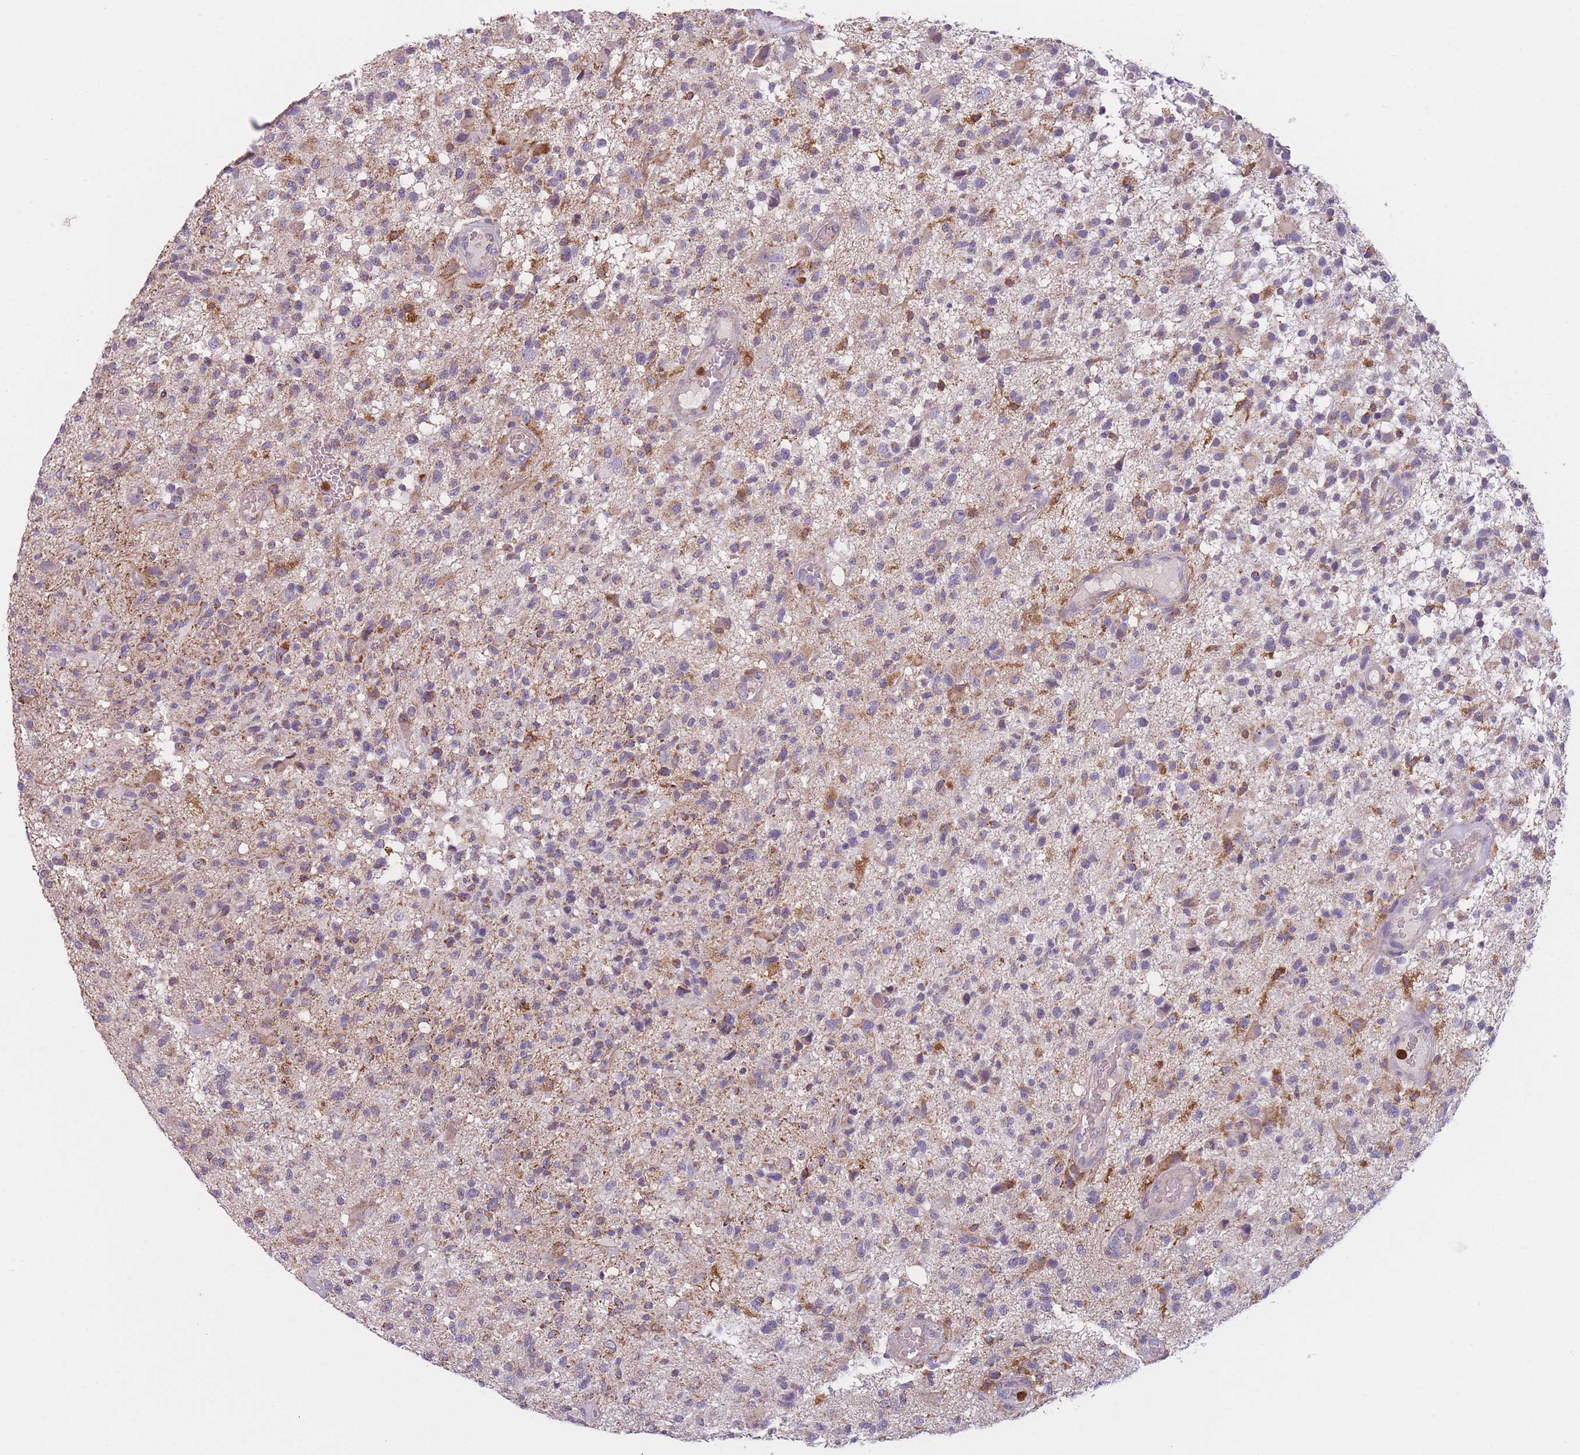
{"staining": {"intensity": "weak", "quantity": "<25%", "location": "cytoplasmic/membranous"}, "tissue": "glioma", "cell_type": "Tumor cells", "image_type": "cancer", "snomed": [{"axis": "morphology", "description": "Glioma, malignant, High grade"}, {"axis": "morphology", "description": "Glioblastoma, NOS"}, {"axis": "topography", "description": "Brain"}], "caption": "The image shows no staining of tumor cells in glioblastoma.", "gene": "PRAM1", "patient": {"sex": "male", "age": 60}}